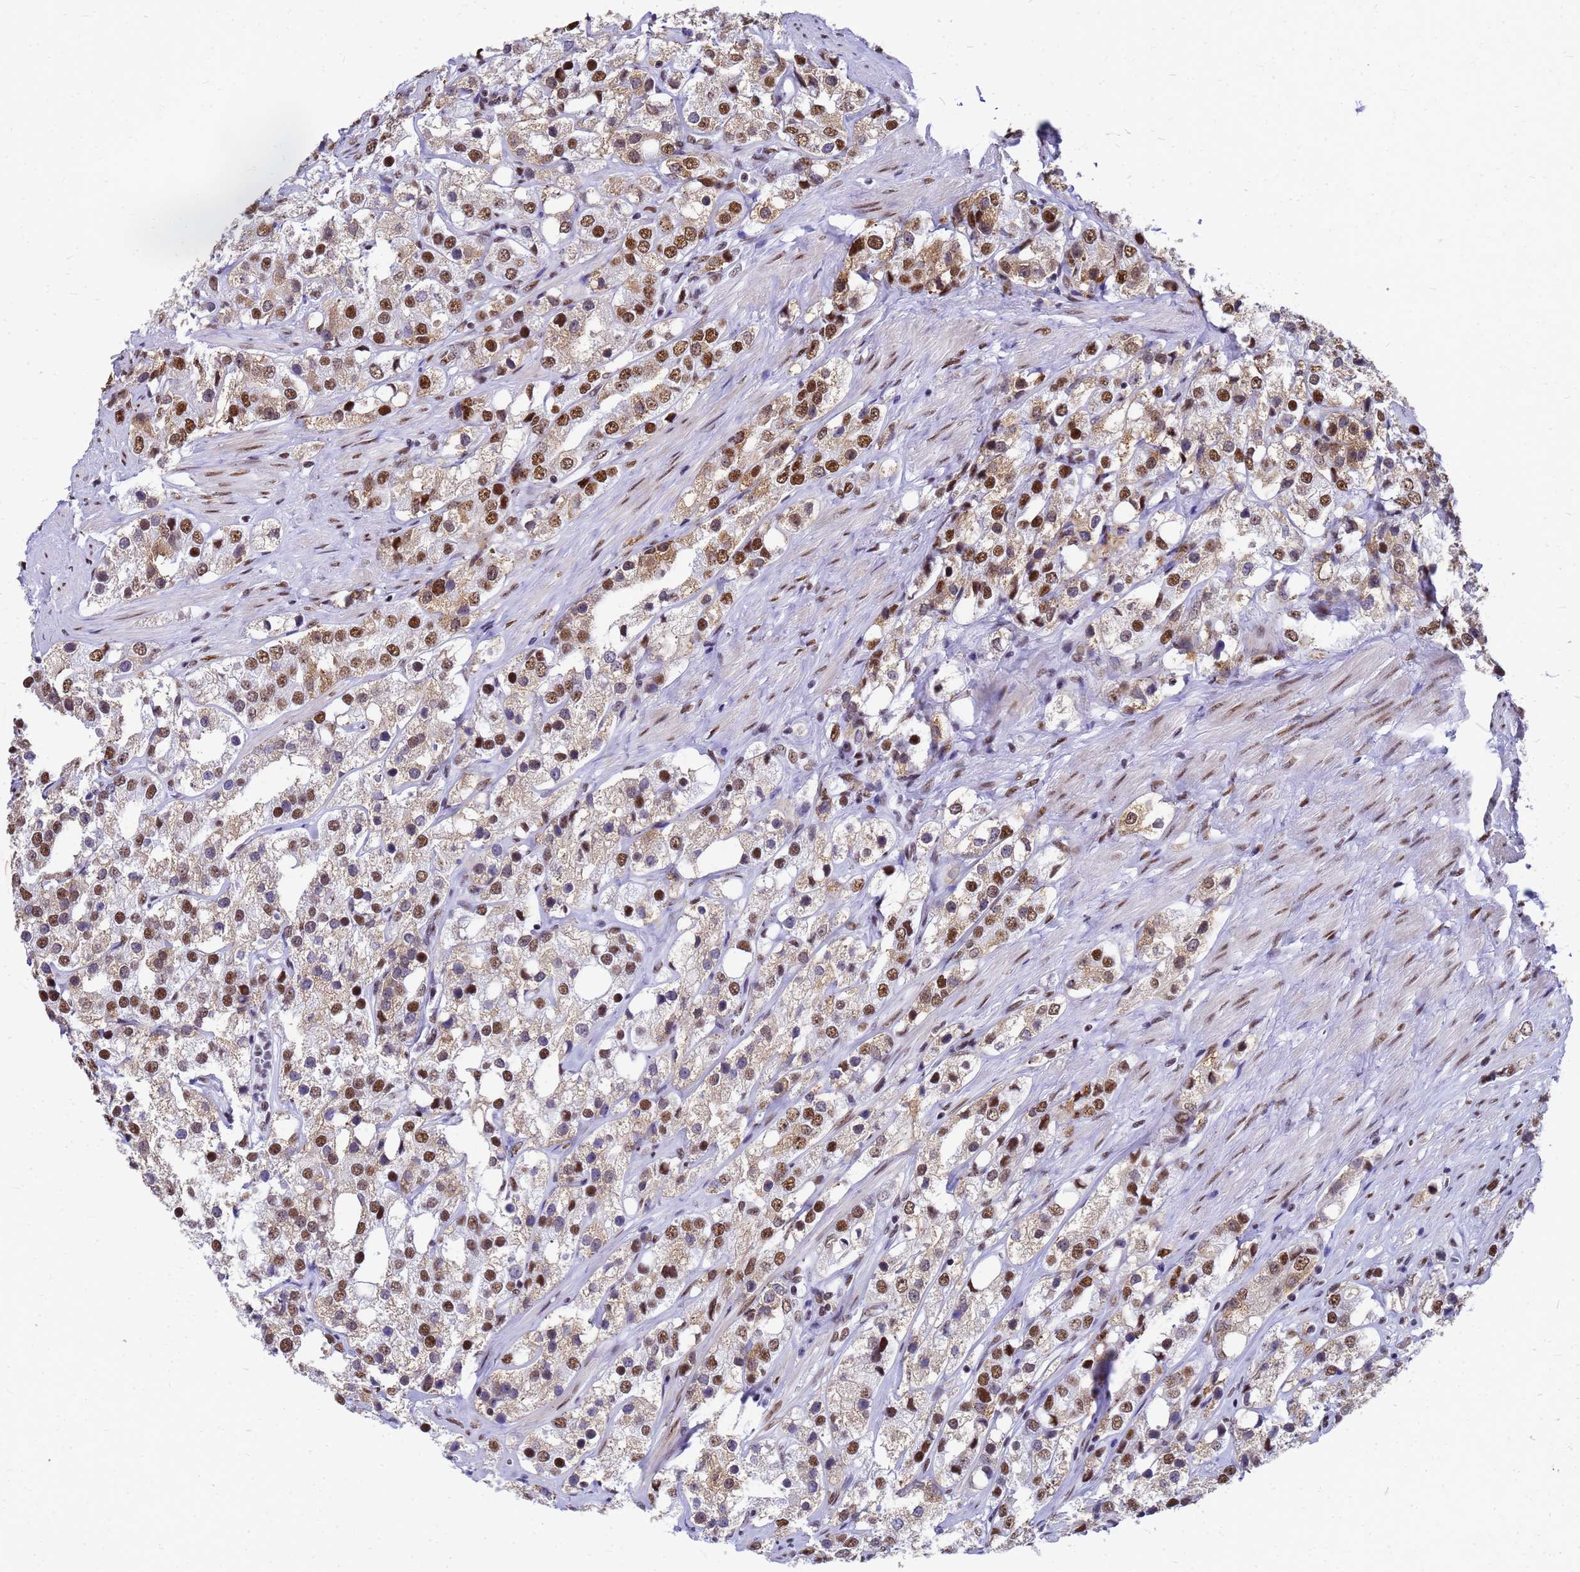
{"staining": {"intensity": "strong", "quantity": ">75%", "location": "cytoplasmic/membranous,nuclear"}, "tissue": "prostate cancer", "cell_type": "Tumor cells", "image_type": "cancer", "snomed": [{"axis": "morphology", "description": "Adenocarcinoma, NOS"}, {"axis": "topography", "description": "Prostate"}], "caption": "Protein analysis of prostate adenocarcinoma tissue demonstrates strong cytoplasmic/membranous and nuclear expression in about >75% of tumor cells.", "gene": "SART3", "patient": {"sex": "male", "age": 79}}